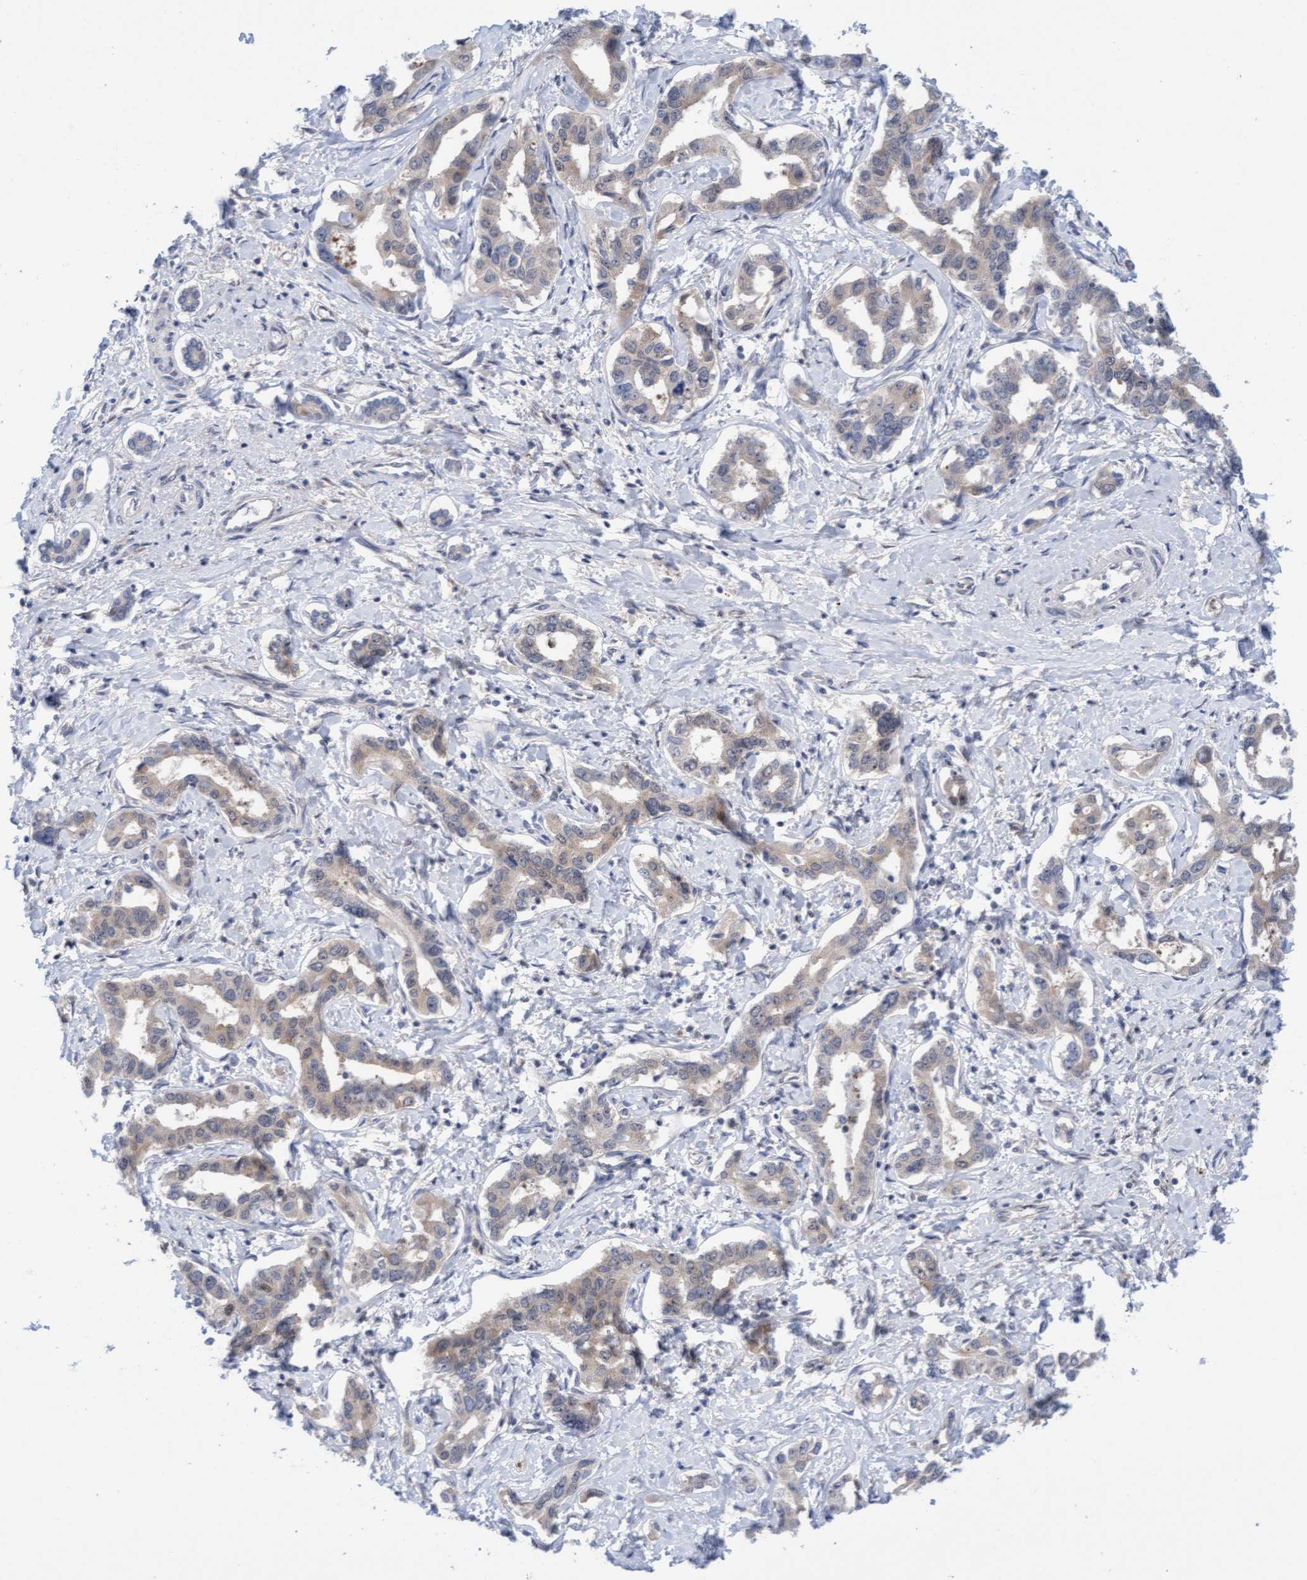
{"staining": {"intensity": "weak", "quantity": "<25%", "location": "cytoplasmic/membranous"}, "tissue": "liver cancer", "cell_type": "Tumor cells", "image_type": "cancer", "snomed": [{"axis": "morphology", "description": "Cholangiocarcinoma"}, {"axis": "topography", "description": "Liver"}], "caption": "Immunohistochemistry (IHC) histopathology image of neoplastic tissue: human liver cancer stained with DAB (3,3'-diaminobenzidine) displays no significant protein expression in tumor cells.", "gene": "AMZ2", "patient": {"sex": "male", "age": 59}}